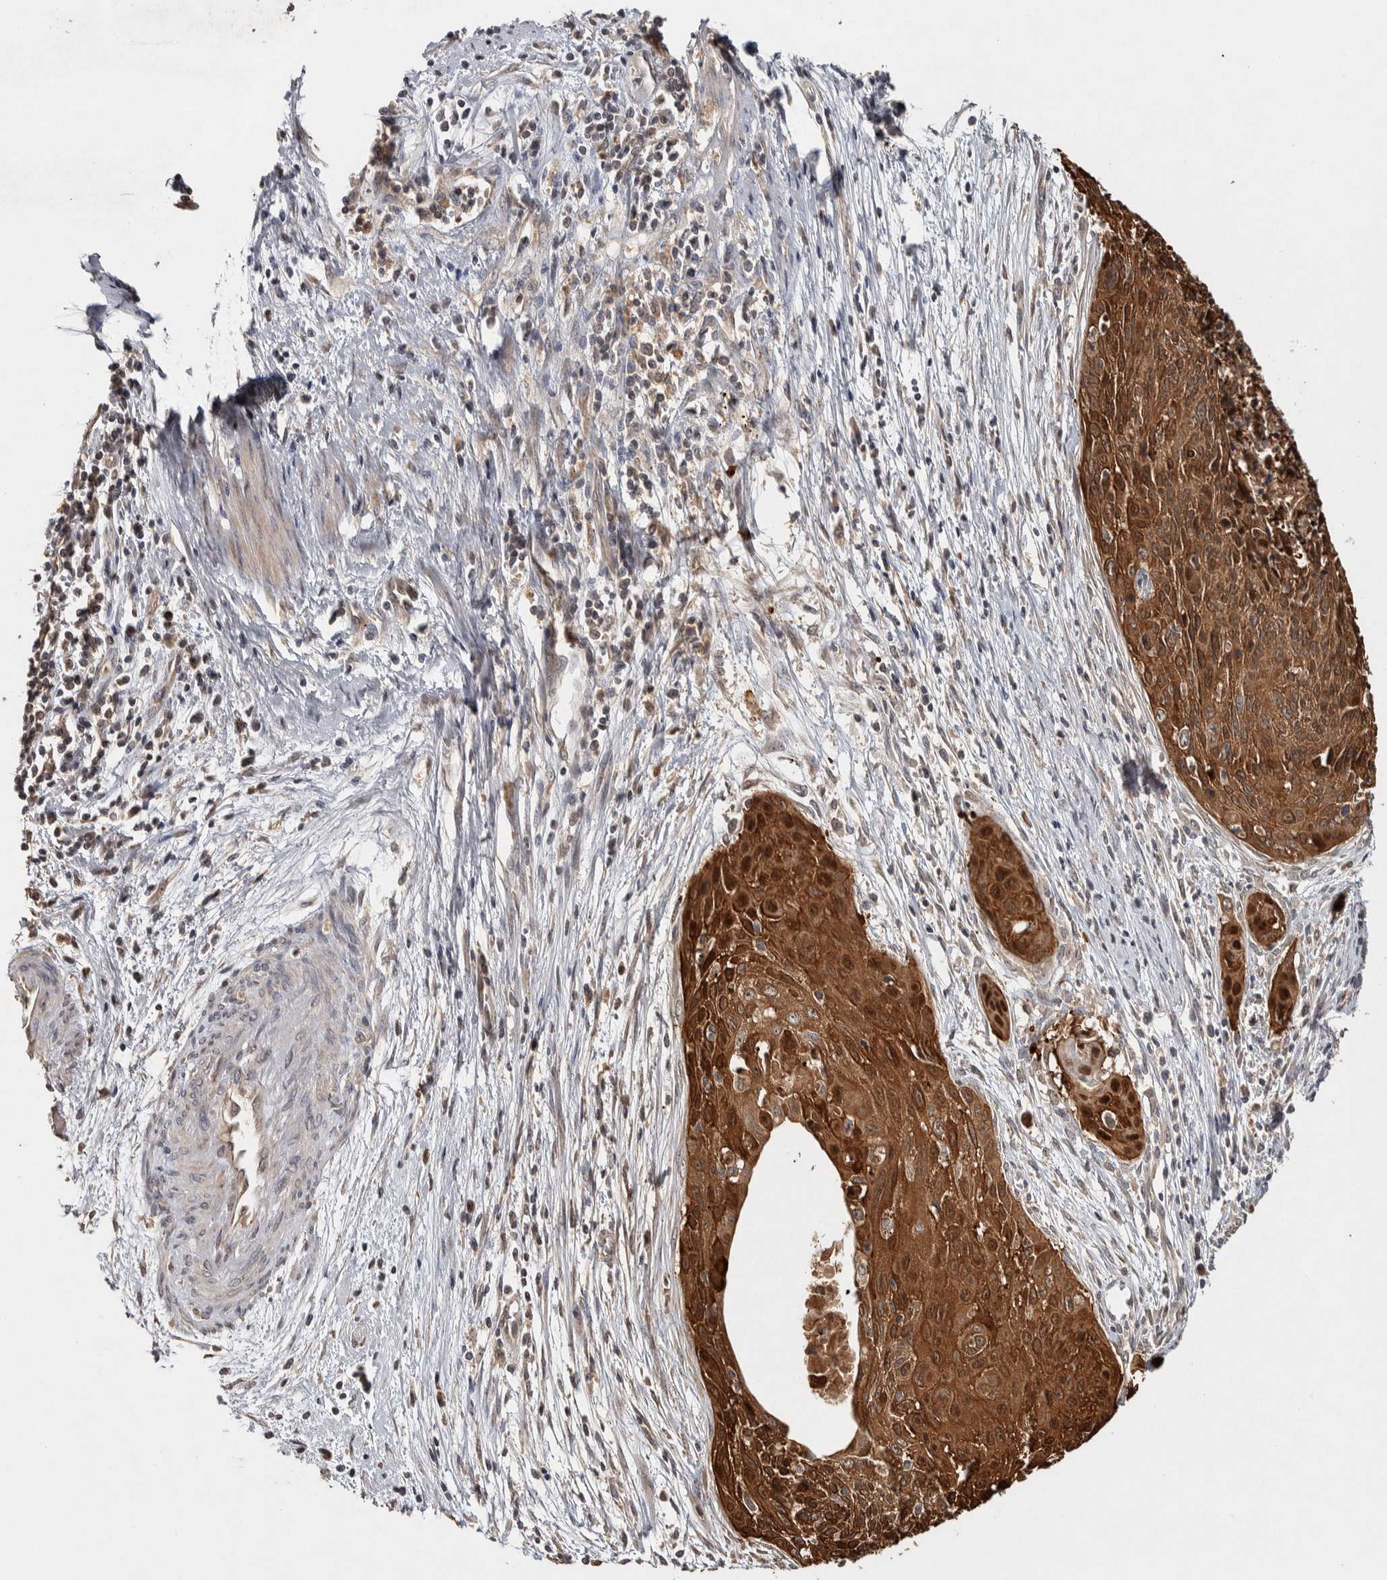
{"staining": {"intensity": "strong", "quantity": ">75%", "location": "cytoplasmic/membranous,nuclear"}, "tissue": "cervical cancer", "cell_type": "Tumor cells", "image_type": "cancer", "snomed": [{"axis": "morphology", "description": "Squamous cell carcinoma, NOS"}, {"axis": "topography", "description": "Cervix"}], "caption": "Immunohistochemistry (IHC) photomicrograph of neoplastic tissue: human cervical cancer stained using IHC demonstrates high levels of strong protein expression localized specifically in the cytoplasmic/membranous and nuclear of tumor cells, appearing as a cytoplasmic/membranous and nuclear brown color.", "gene": "EIF3H", "patient": {"sex": "female", "age": 55}}